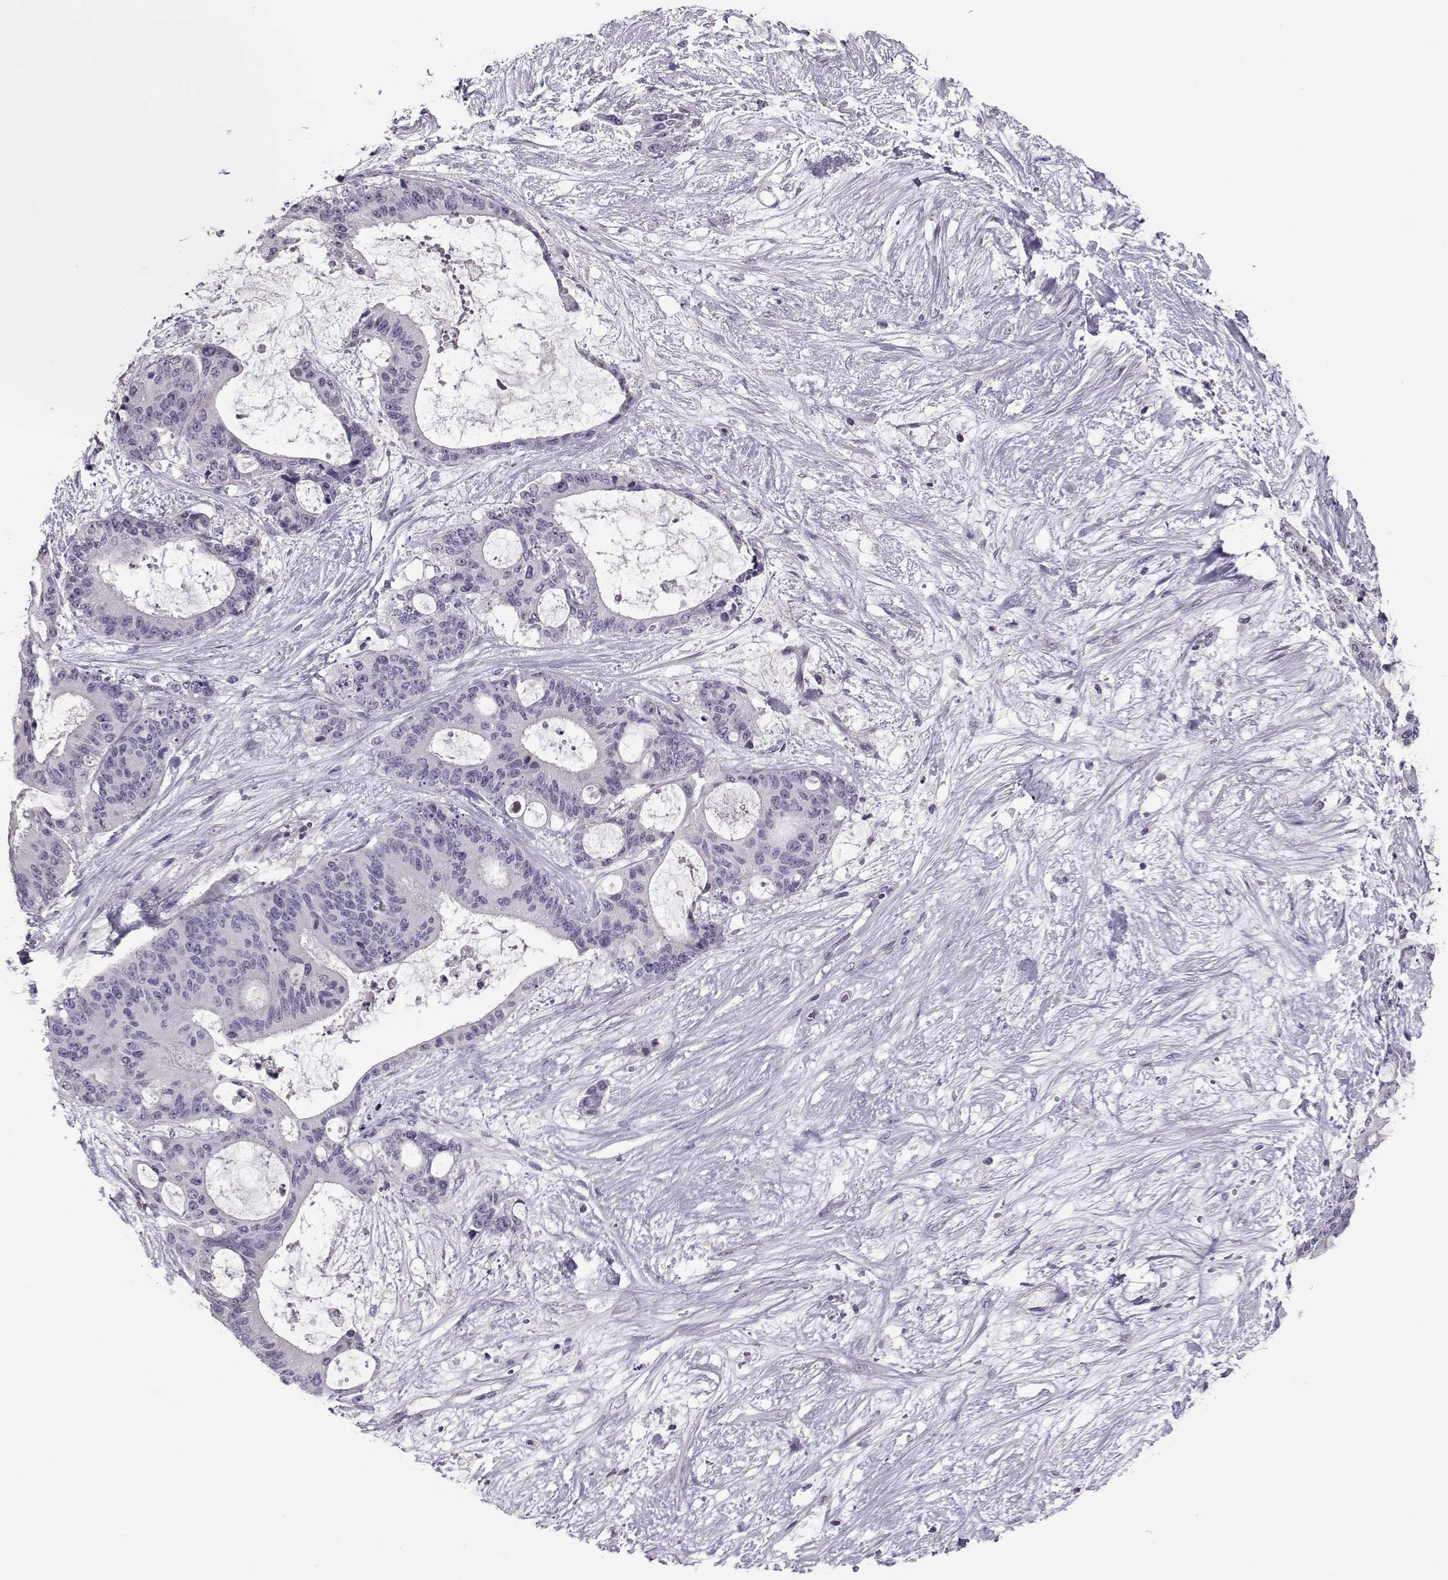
{"staining": {"intensity": "negative", "quantity": "none", "location": "none"}, "tissue": "liver cancer", "cell_type": "Tumor cells", "image_type": "cancer", "snomed": [{"axis": "morphology", "description": "Normal tissue, NOS"}, {"axis": "morphology", "description": "Cholangiocarcinoma"}, {"axis": "topography", "description": "Liver"}, {"axis": "topography", "description": "Peripheral nerve tissue"}], "caption": "The micrograph shows no significant staining in tumor cells of liver cholangiocarcinoma.", "gene": "ASRGL1", "patient": {"sex": "female", "age": 73}}